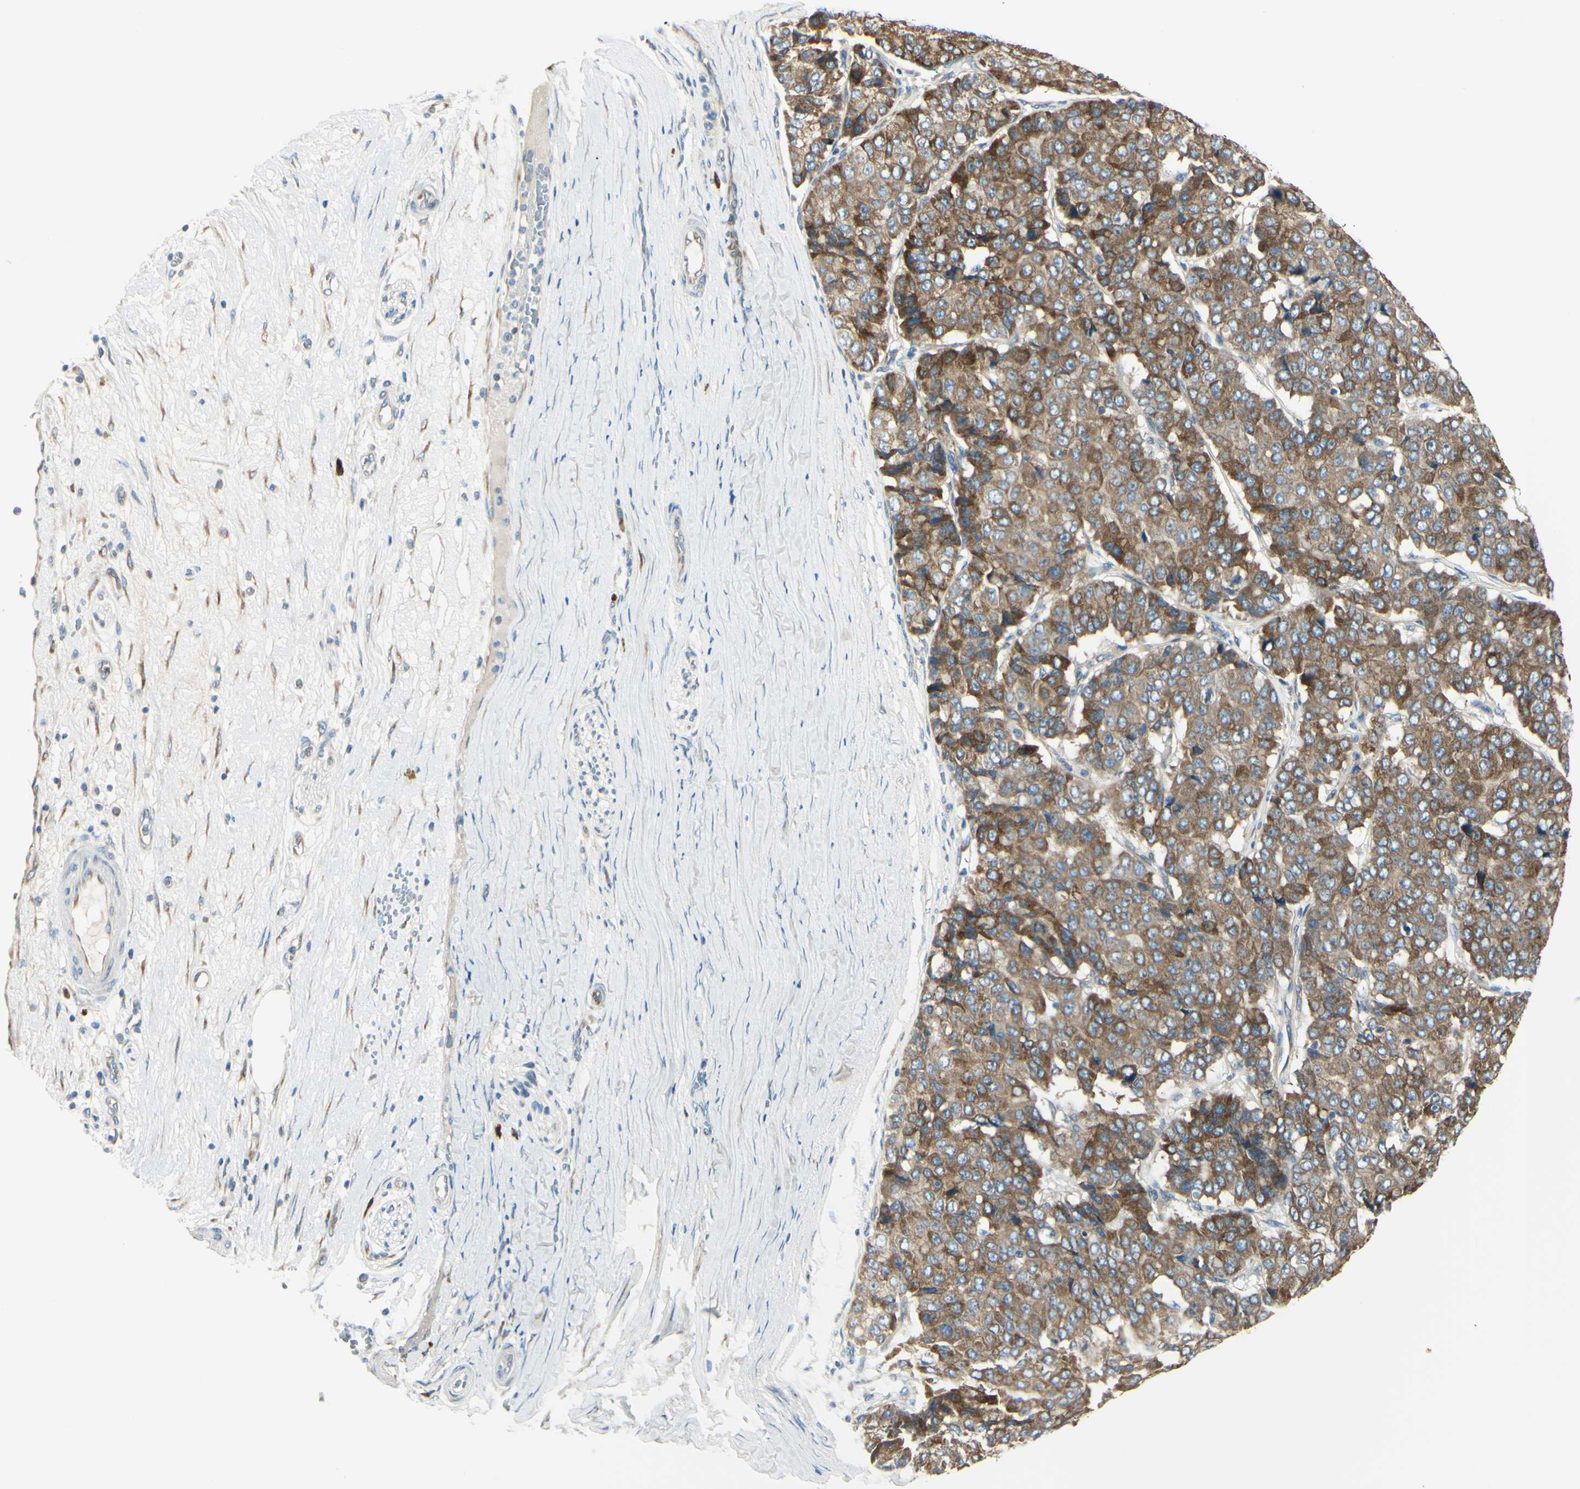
{"staining": {"intensity": "moderate", "quantity": ">75%", "location": "cytoplasmic/membranous"}, "tissue": "pancreatic cancer", "cell_type": "Tumor cells", "image_type": "cancer", "snomed": [{"axis": "morphology", "description": "Adenocarcinoma, NOS"}, {"axis": "topography", "description": "Pancreas"}], "caption": "Immunohistochemical staining of pancreatic cancer displays medium levels of moderate cytoplasmic/membranous protein staining in approximately >75% of tumor cells. (Stains: DAB (3,3'-diaminobenzidine) in brown, nuclei in blue, Microscopy: brightfield microscopy at high magnification).", "gene": "SELENOS", "patient": {"sex": "male", "age": 50}}